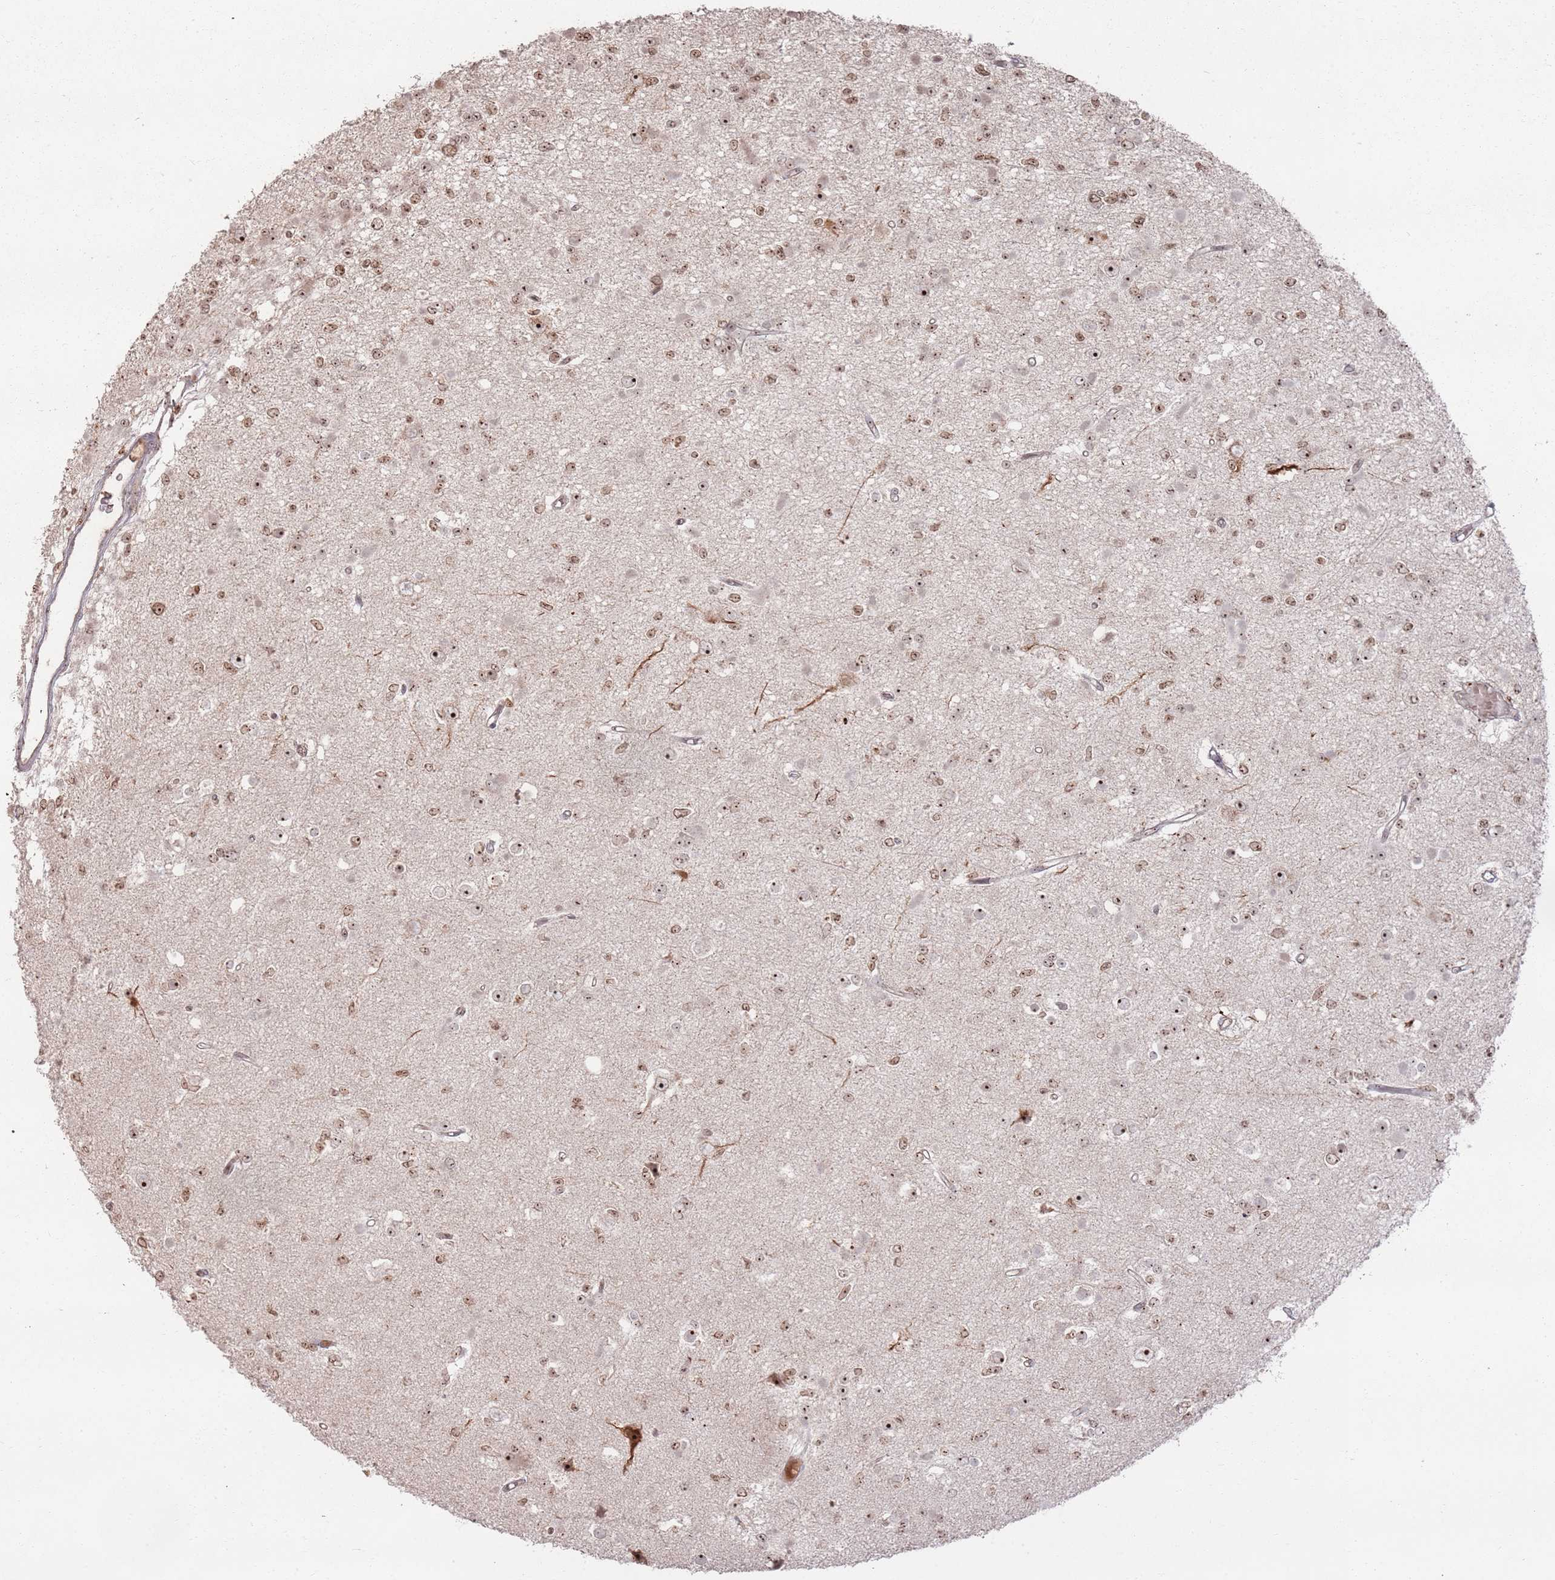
{"staining": {"intensity": "moderate", "quantity": "25%-75%", "location": "nuclear"}, "tissue": "glioma", "cell_type": "Tumor cells", "image_type": "cancer", "snomed": [{"axis": "morphology", "description": "Glioma, malignant, Low grade"}, {"axis": "topography", "description": "Brain"}], "caption": "The immunohistochemical stain labels moderate nuclear expression in tumor cells of glioma tissue.", "gene": "UTP11", "patient": {"sex": "female", "age": 22}}